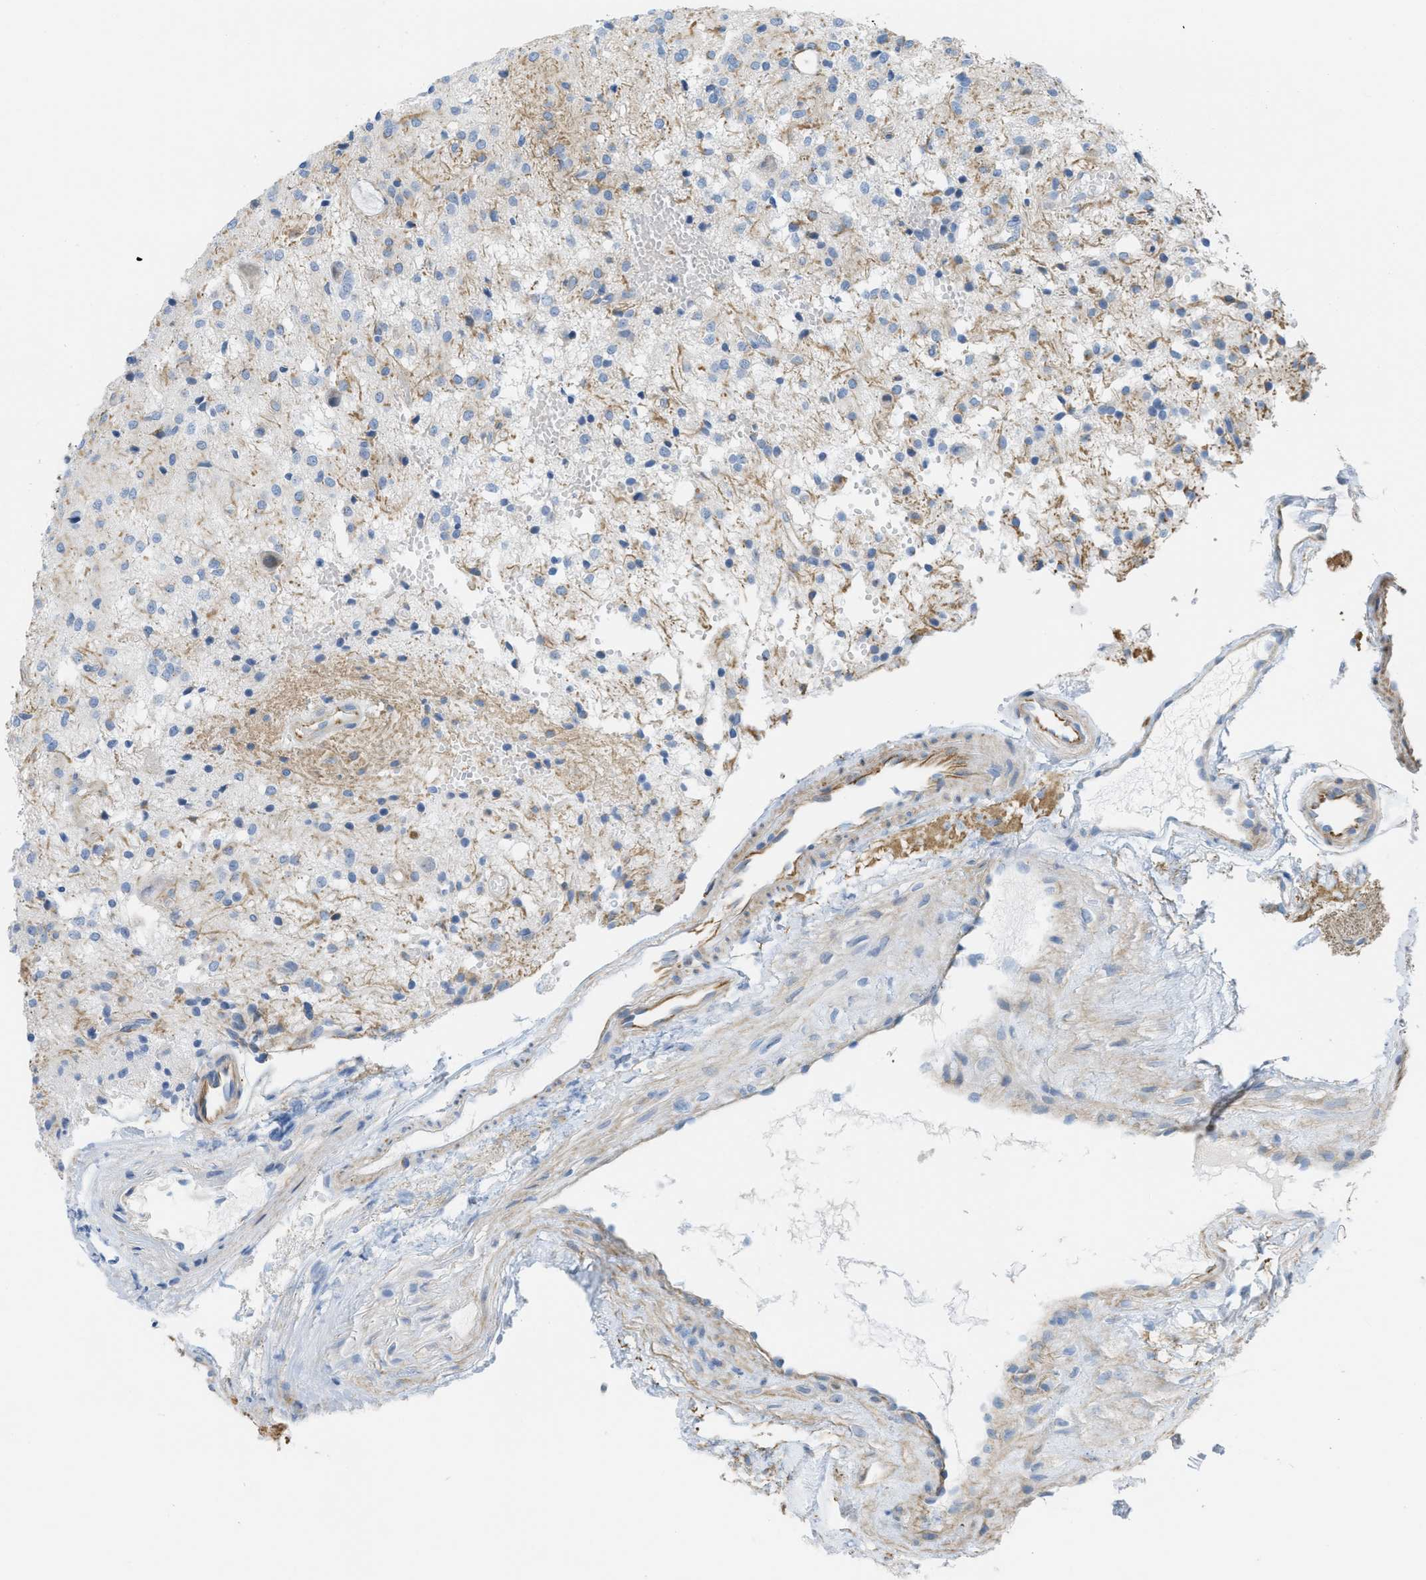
{"staining": {"intensity": "negative", "quantity": "none", "location": "none"}, "tissue": "glioma", "cell_type": "Tumor cells", "image_type": "cancer", "snomed": [{"axis": "morphology", "description": "Glioma, malignant, High grade"}, {"axis": "topography", "description": "Brain"}], "caption": "DAB immunohistochemical staining of glioma reveals no significant expression in tumor cells.", "gene": "SLC12A1", "patient": {"sex": "female", "age": 59}}